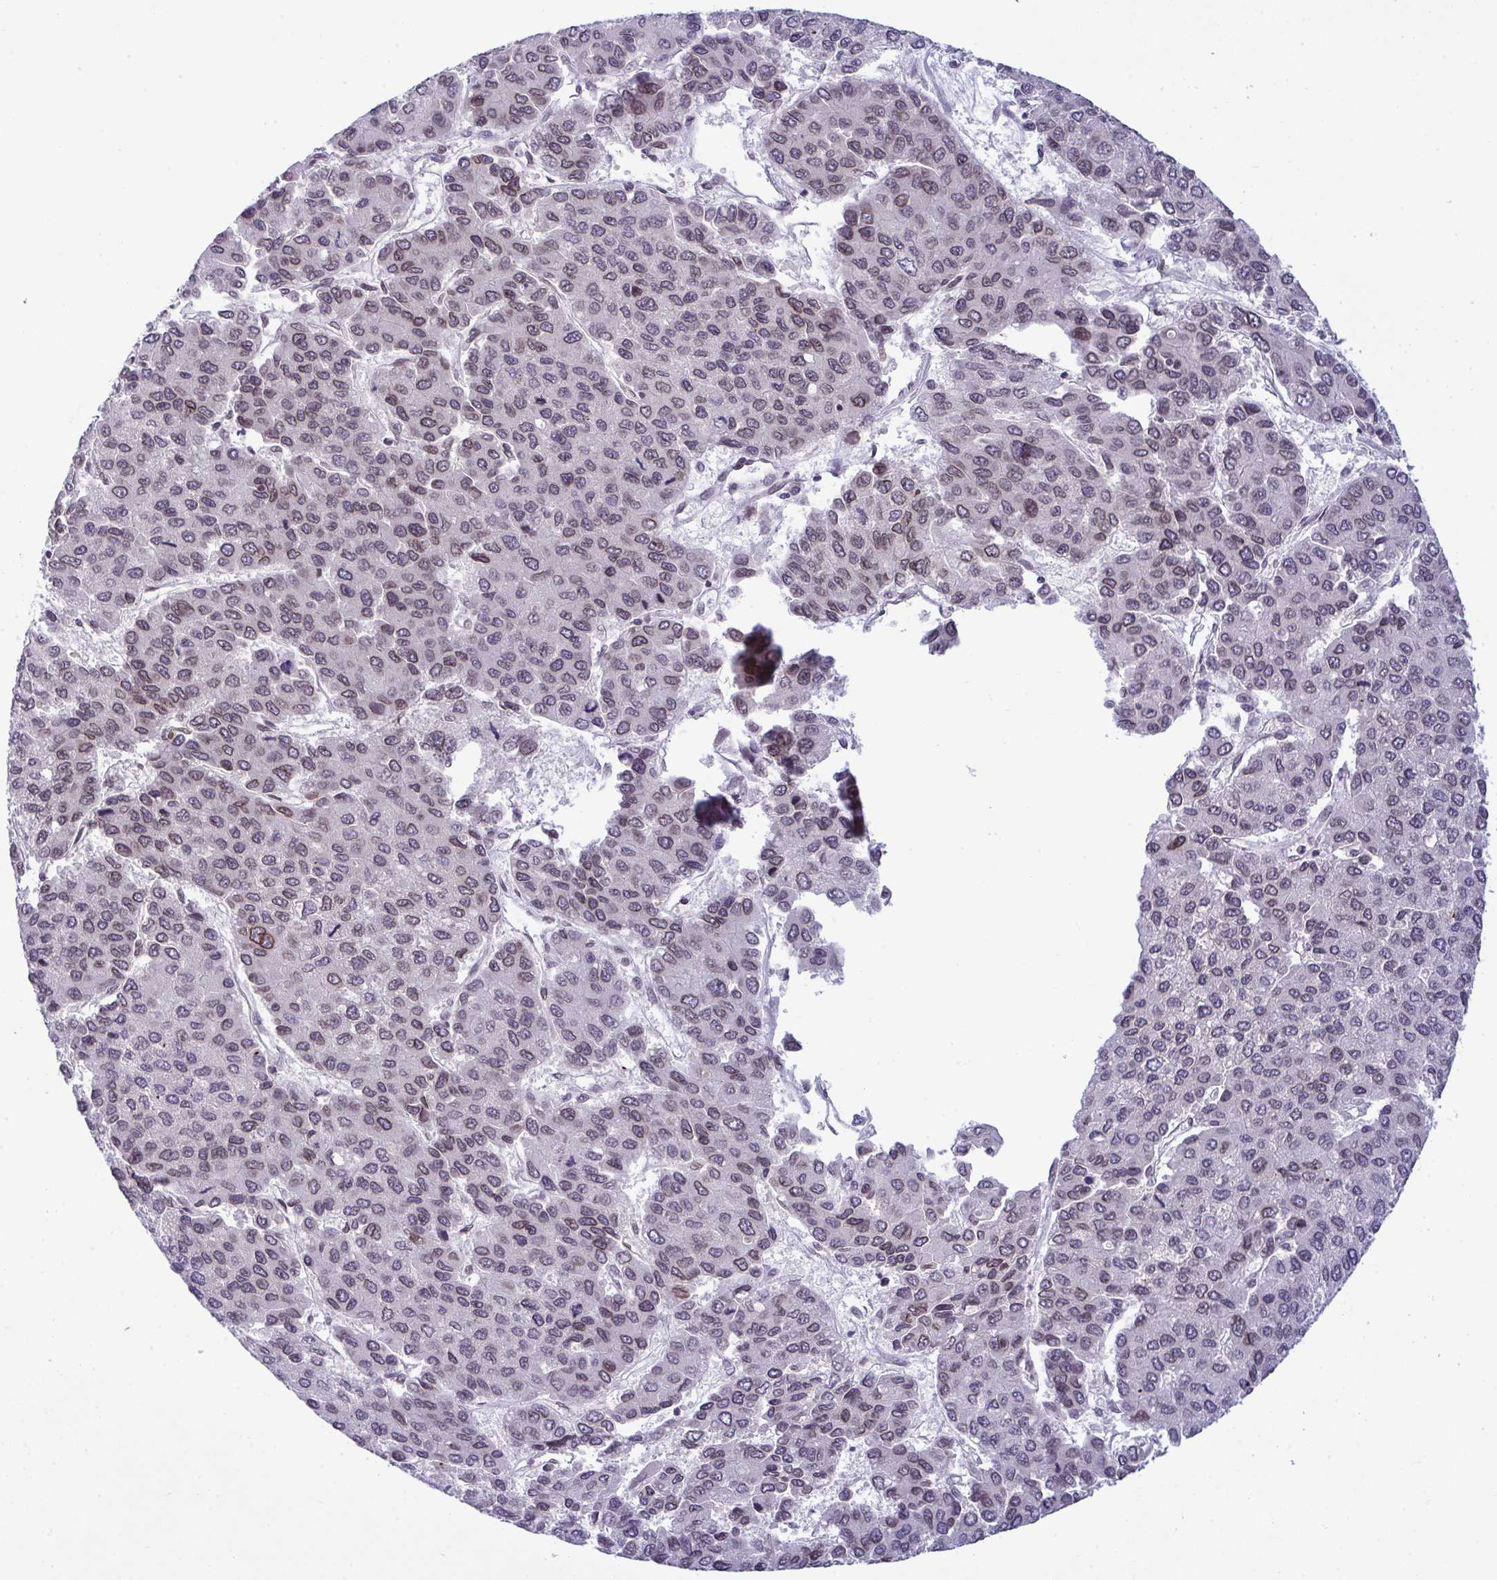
{"staining": {"intensity": "moderate", "quantity": "25%-75%", "location": "cytoplasmic/membranous,nuclear"}, "tissue": "liver cancer", "cell_type": "Tumor cells", "image_type": "cancer", "snomed": [{"axis": "morphology", "description": "Carcinoma, Hepatocellular, NOS"}, {"axis": "topography", "description": "Liver"}], "caption": "IHC photomicrograph of neoplastic tissue: liver cancer stained using immunohistochemistry displays medium levels of moderate protein expression localized specifically in the cytoplasmic/membranous and nuclear of tumor cells, appearing as a cytoplasmic/membranous and nuclear brown color.", "gene": "RANBP2", "patient": {"sex": "female", "age": 66}}